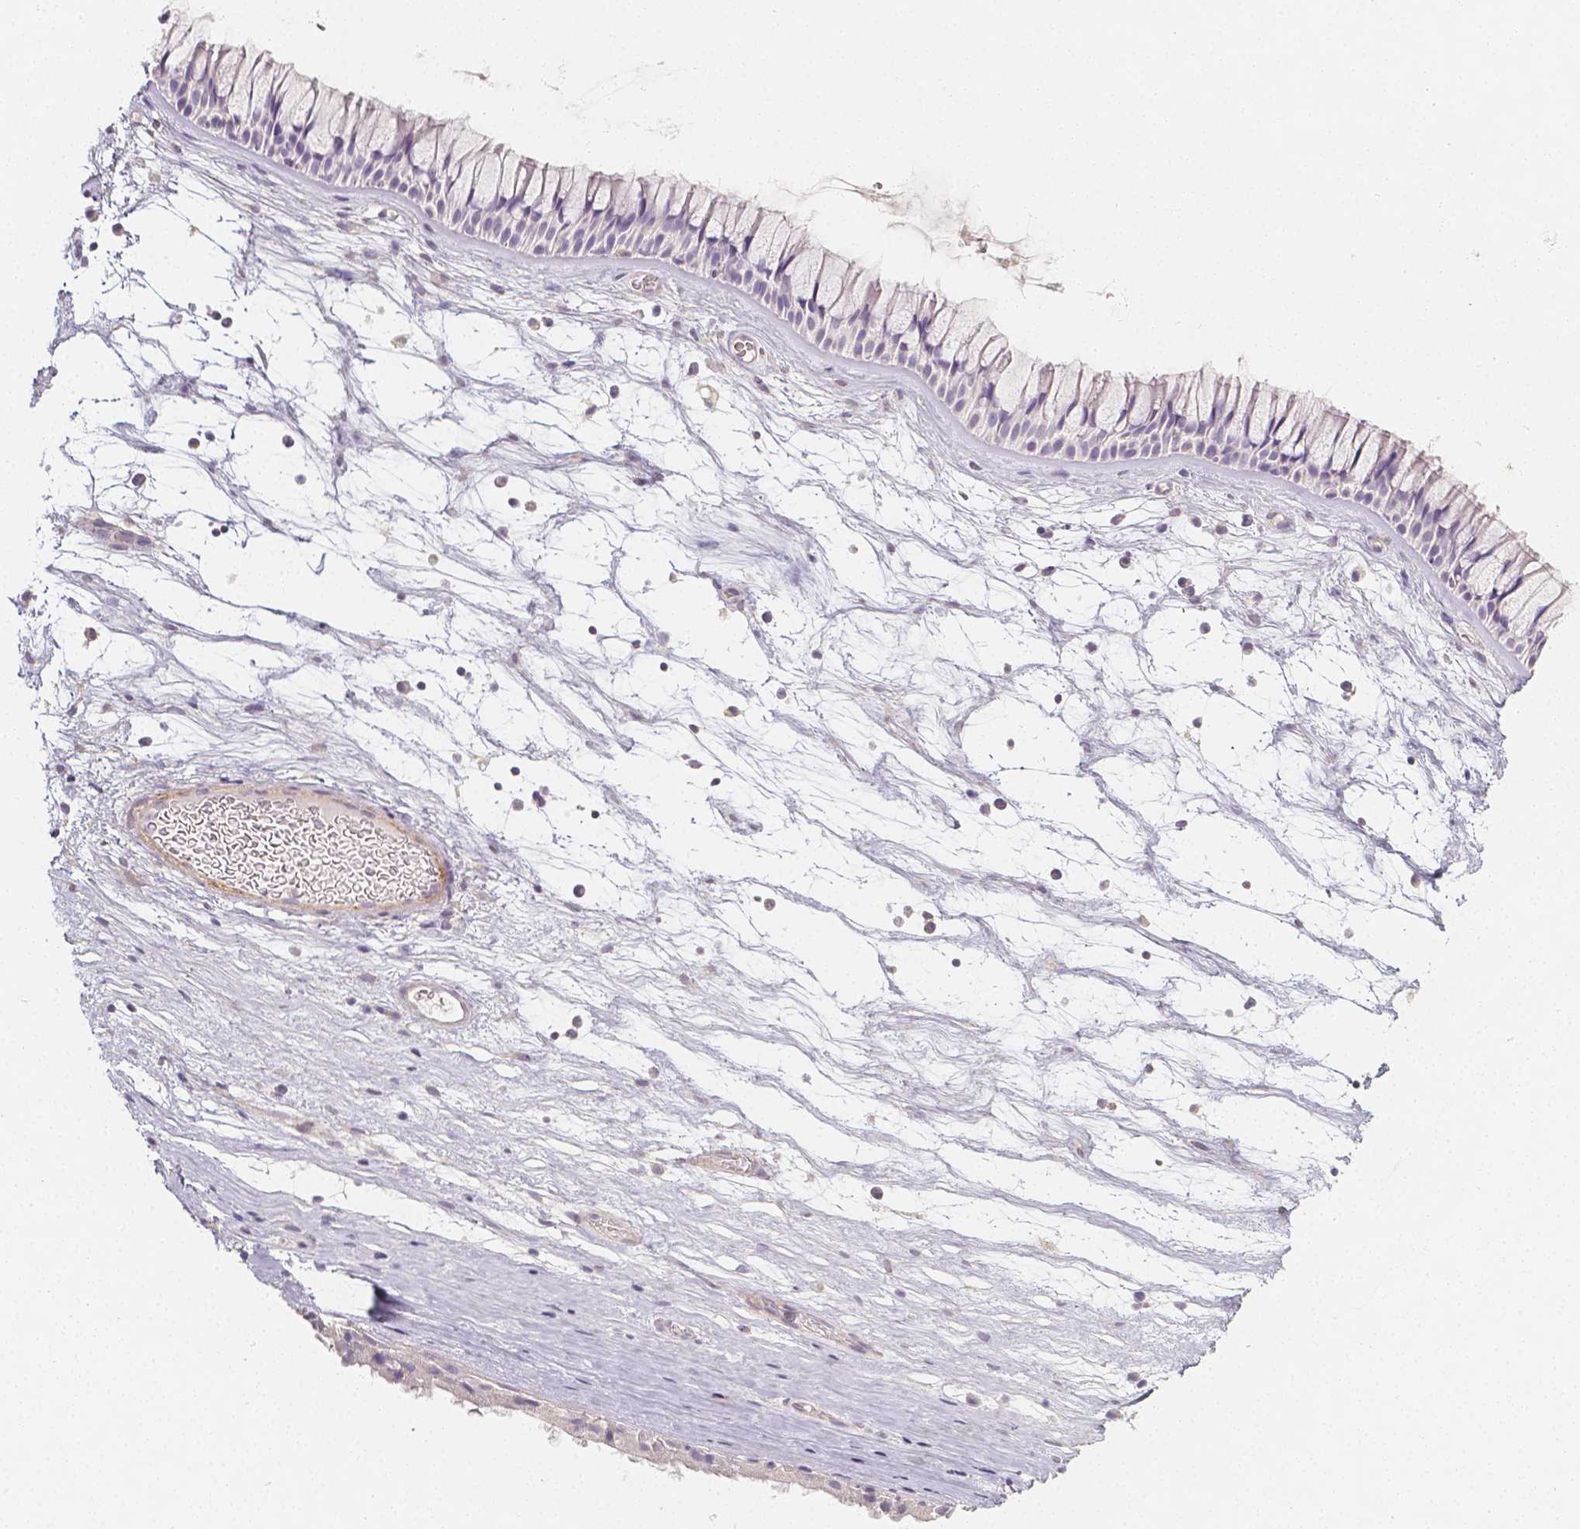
{"staining": {"intensity": "negative", "quantity": "none", "location": "none"}, "tissue": "nasopharynx", "cell_type": "Respiratory epithelial cells", "image_type": "normal", "snomed": [{"axis": "morphology", "description": "Normal tissue, NOS"}, {"axis": "topography", "description": "Nasopharynx"}], "caption": "Immunohistochemistry (IHC) of unremarkable nasopharynx shows no expression in respiratory epithelial cells. The staining was performed using DAB to visualize the protein expression in brown, while the nuclei were stained in blue with hematoxylin (Magnification: 20x).", "gene": "THY1", "patient": {"sex": "male", "age": 74}}